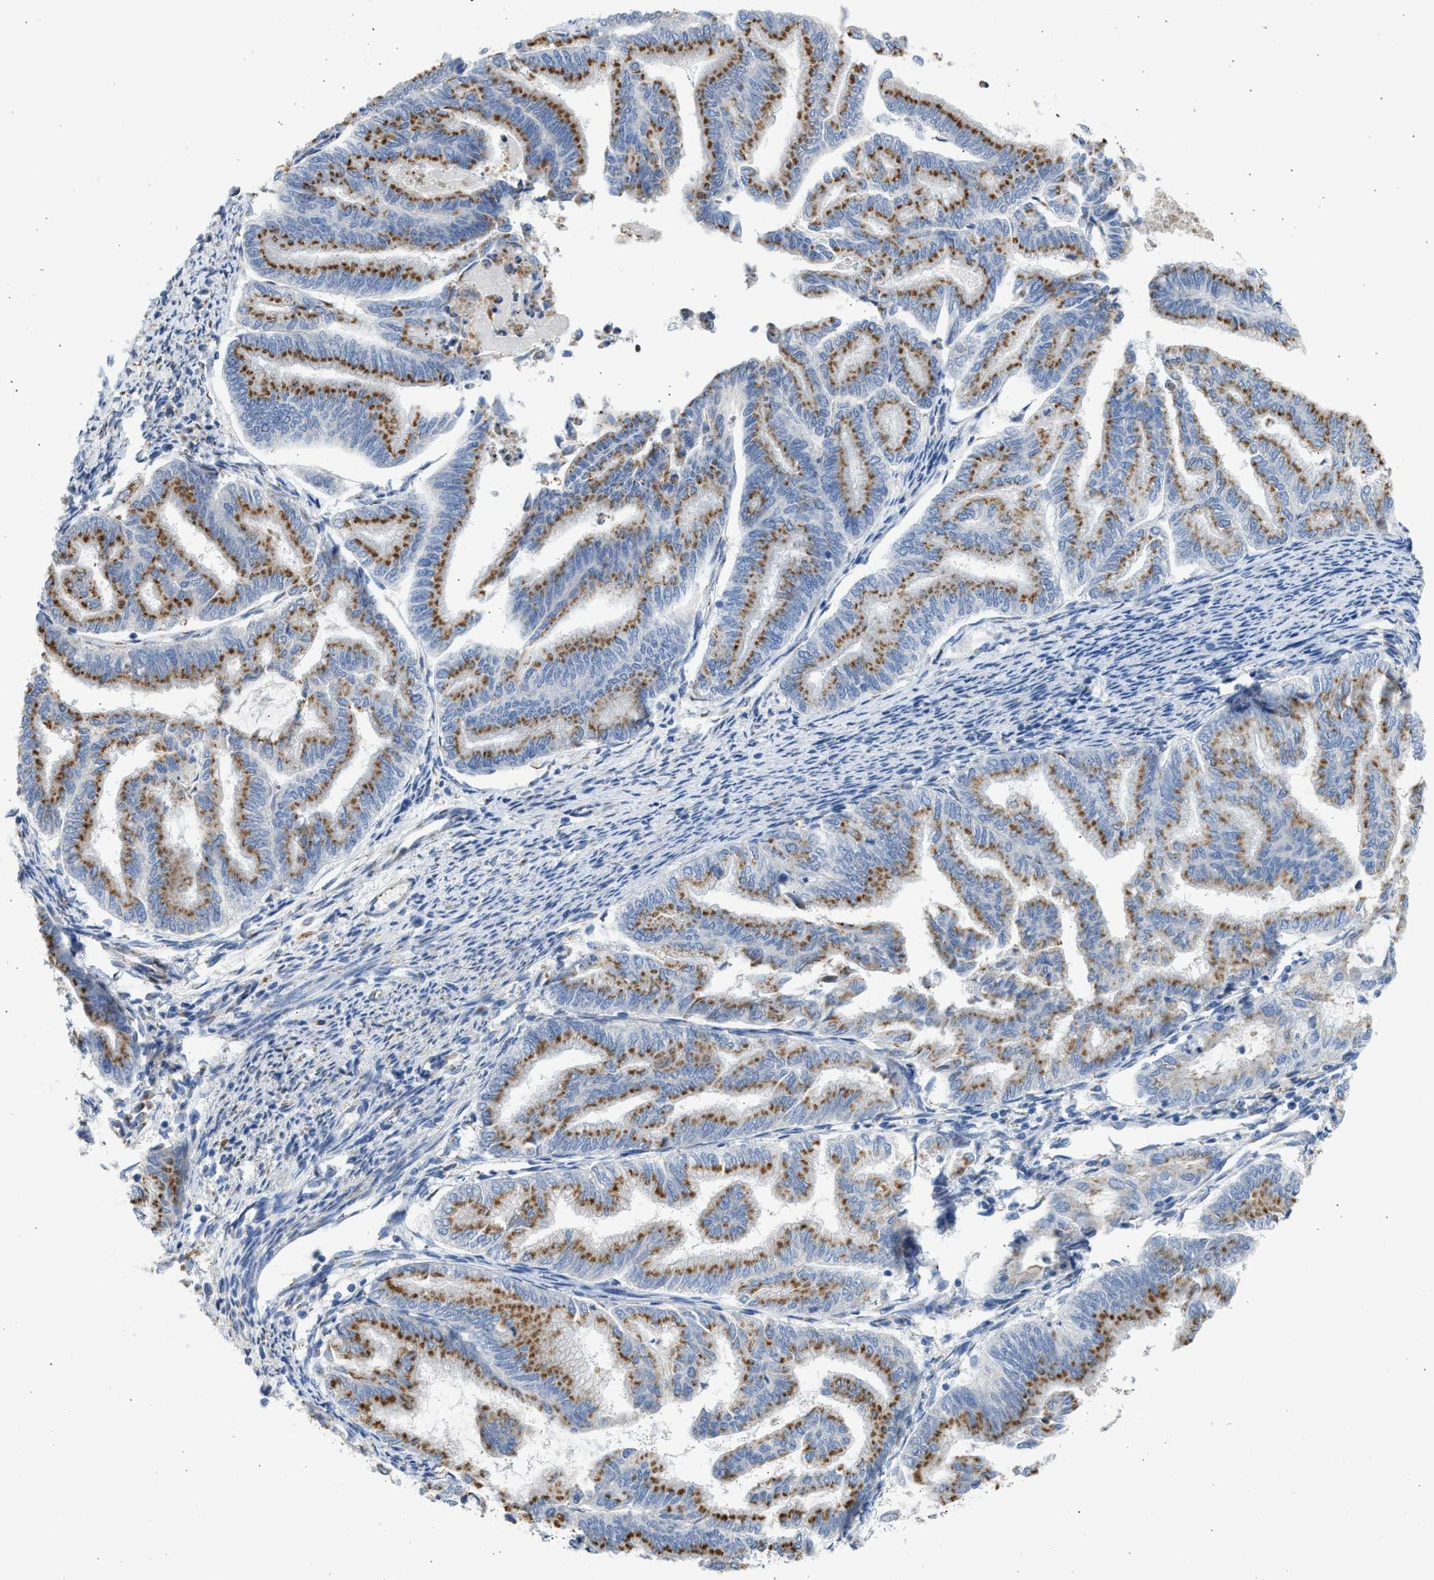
{"staining": {"intensity": "moderate", "quantity": ">75%", "location": "cytoplasmic/membranous"}, "tissue": "endometrial cancer", "cell_type": "Tumor cells", "image_type": "cancer", "snomed": [{"axis": "morphology", "description": "Adenocarcinoma, NOS"}, {"axis": "topography", "description": "Endometrium"}], "caption": "DAB immunohistochemical staining of endometrial adenocarcinoma exhibits moderate cytoplasmic/membranous protein staining in about >75% of tumor cells.", "gene": "IPO8", "patient": {"sex": "female", "age": 79}}